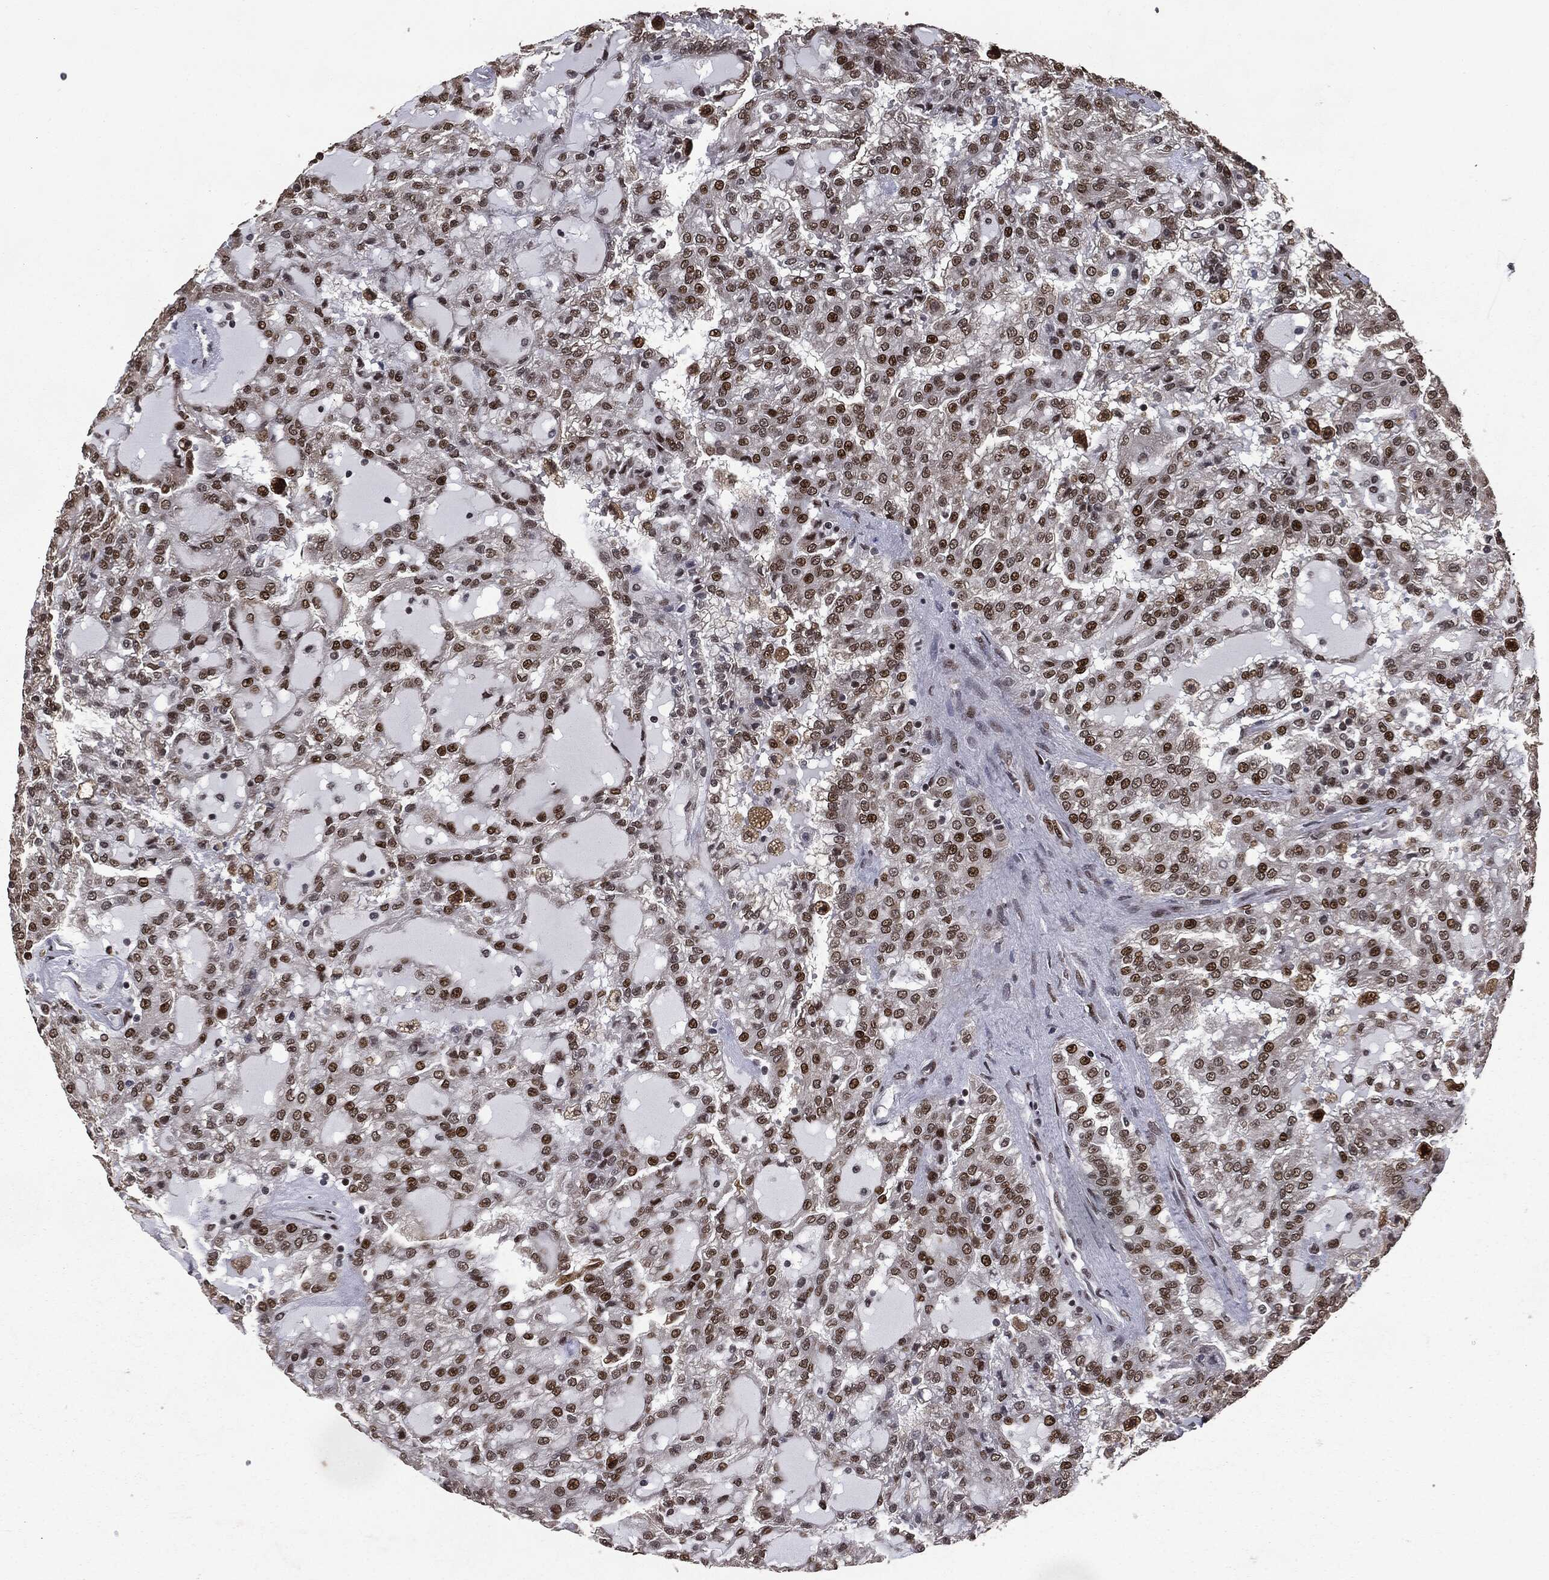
{"staining": {"intensity": "strong", "quantity": "25%-75%", "location": "nuclear"}, "tissue": "renal cancer", "cell_type": "Tumor cells", "image_type": "cancer", "snomed": [{"axis": "morphology", "description": "Adenocarcinoma, NOS"}, {"axis": "topography", "description": "Kidney"}], "caption": "Immunohistochemistry of human renal adenocarcinoma reveals high levels of strong nuclear expression in about 25%-75% of tumor cells.", "gene": "DVL2", "patient": {"sex": "male", "age": 63}}